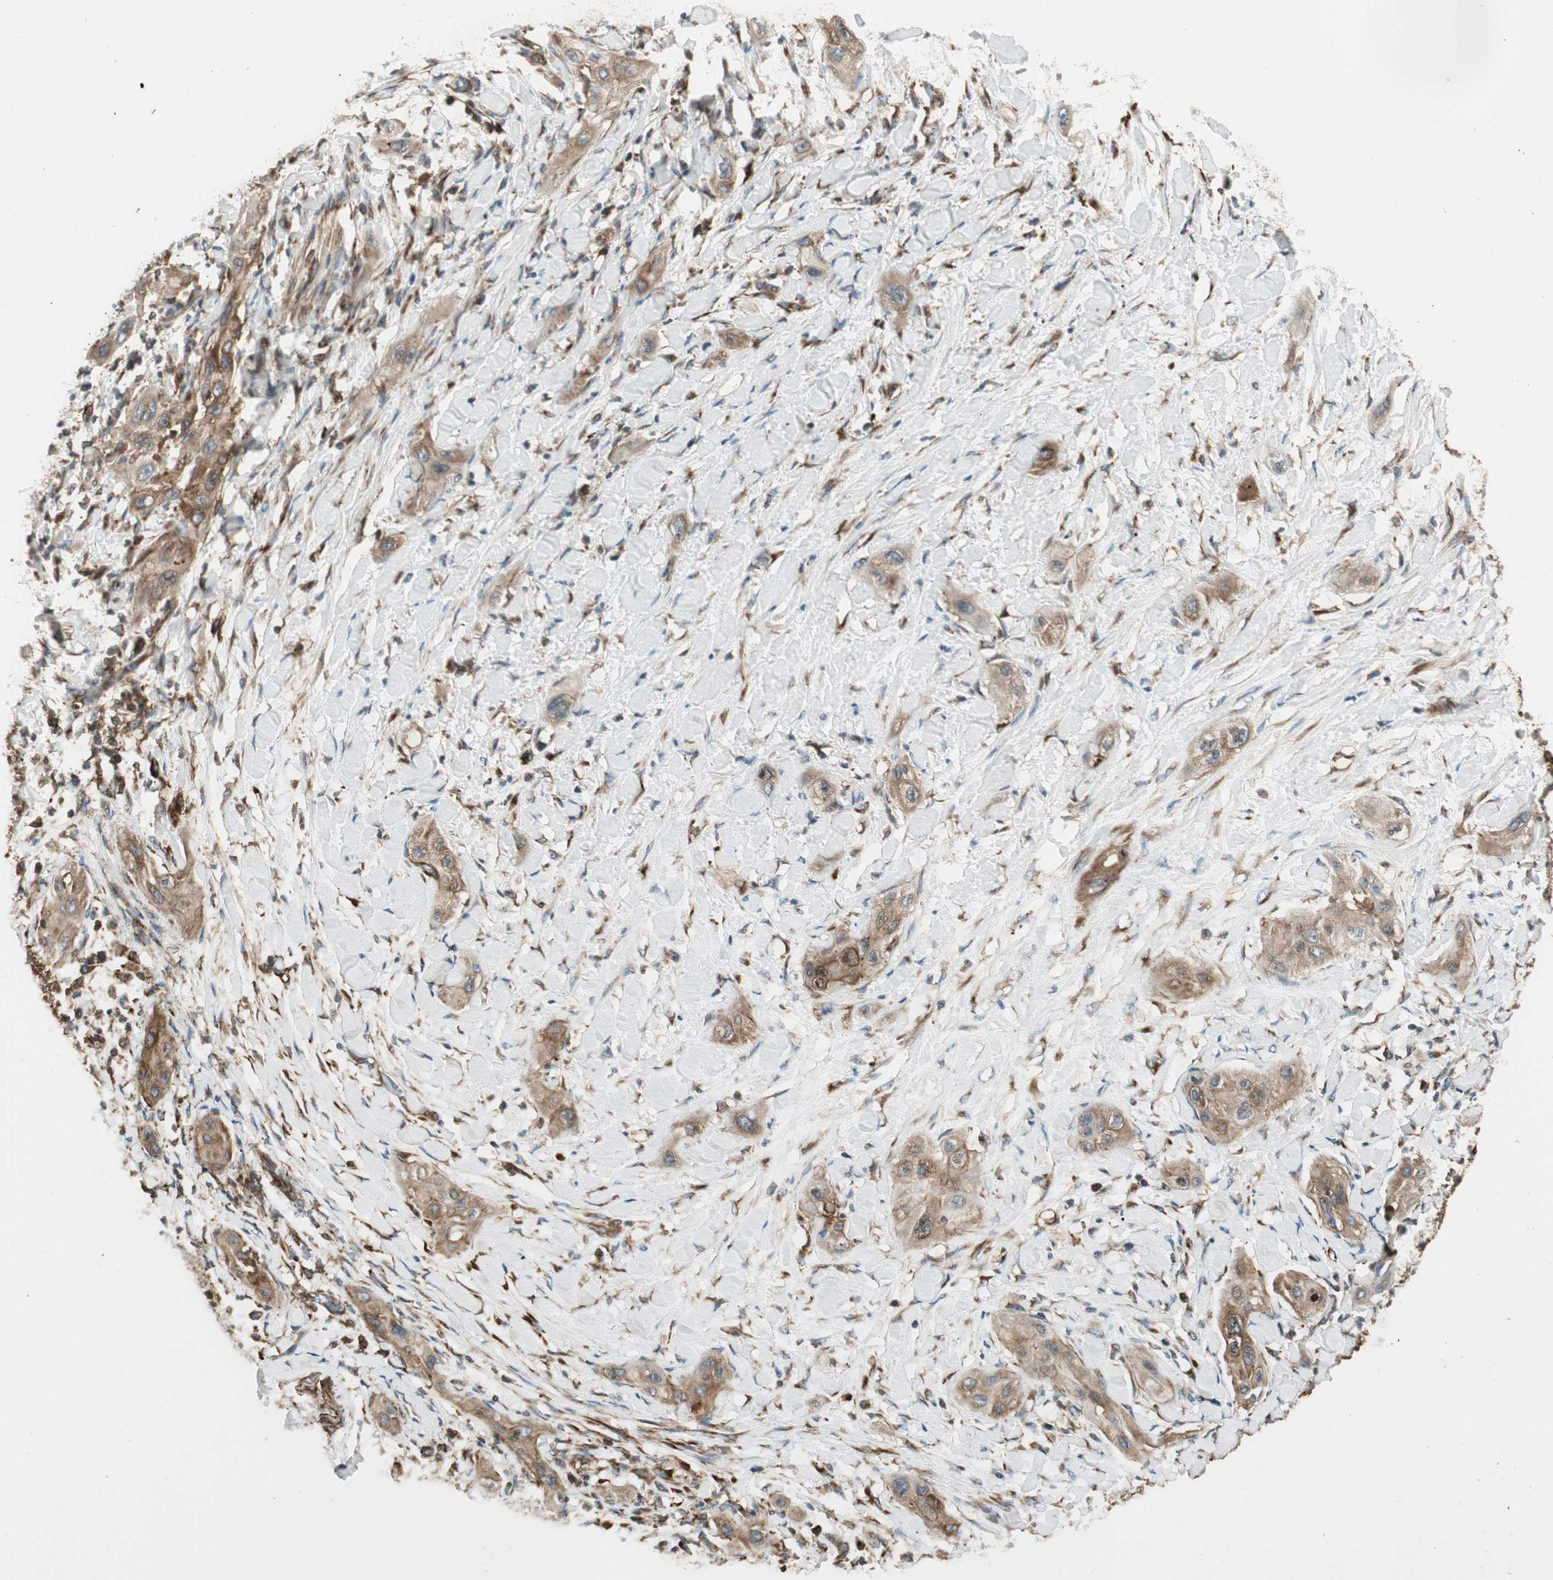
{"staining": {"intensity": "moderate", "quantity": ">75%", "location": "cytoplasmic/membranous"}, "tissue": "lung cancer", "cell_type": "Tumor cells", "image_type": "cancer", "snomed": [{"axis": "morphology", "description": "Squamous cell carcinoma, NOS"}, {"axis": "topography", "description": "Lung"}], "caption": "Lung cancer (squamous cell carcinoma) stained with DAB immunohistochemistry exhibits medium levels of moderate cytoplasmic/membranous staining in approximately >75% of tumor cells.", "gene": "PRKG1", "patient": {"sex": "female", "age": 47}}